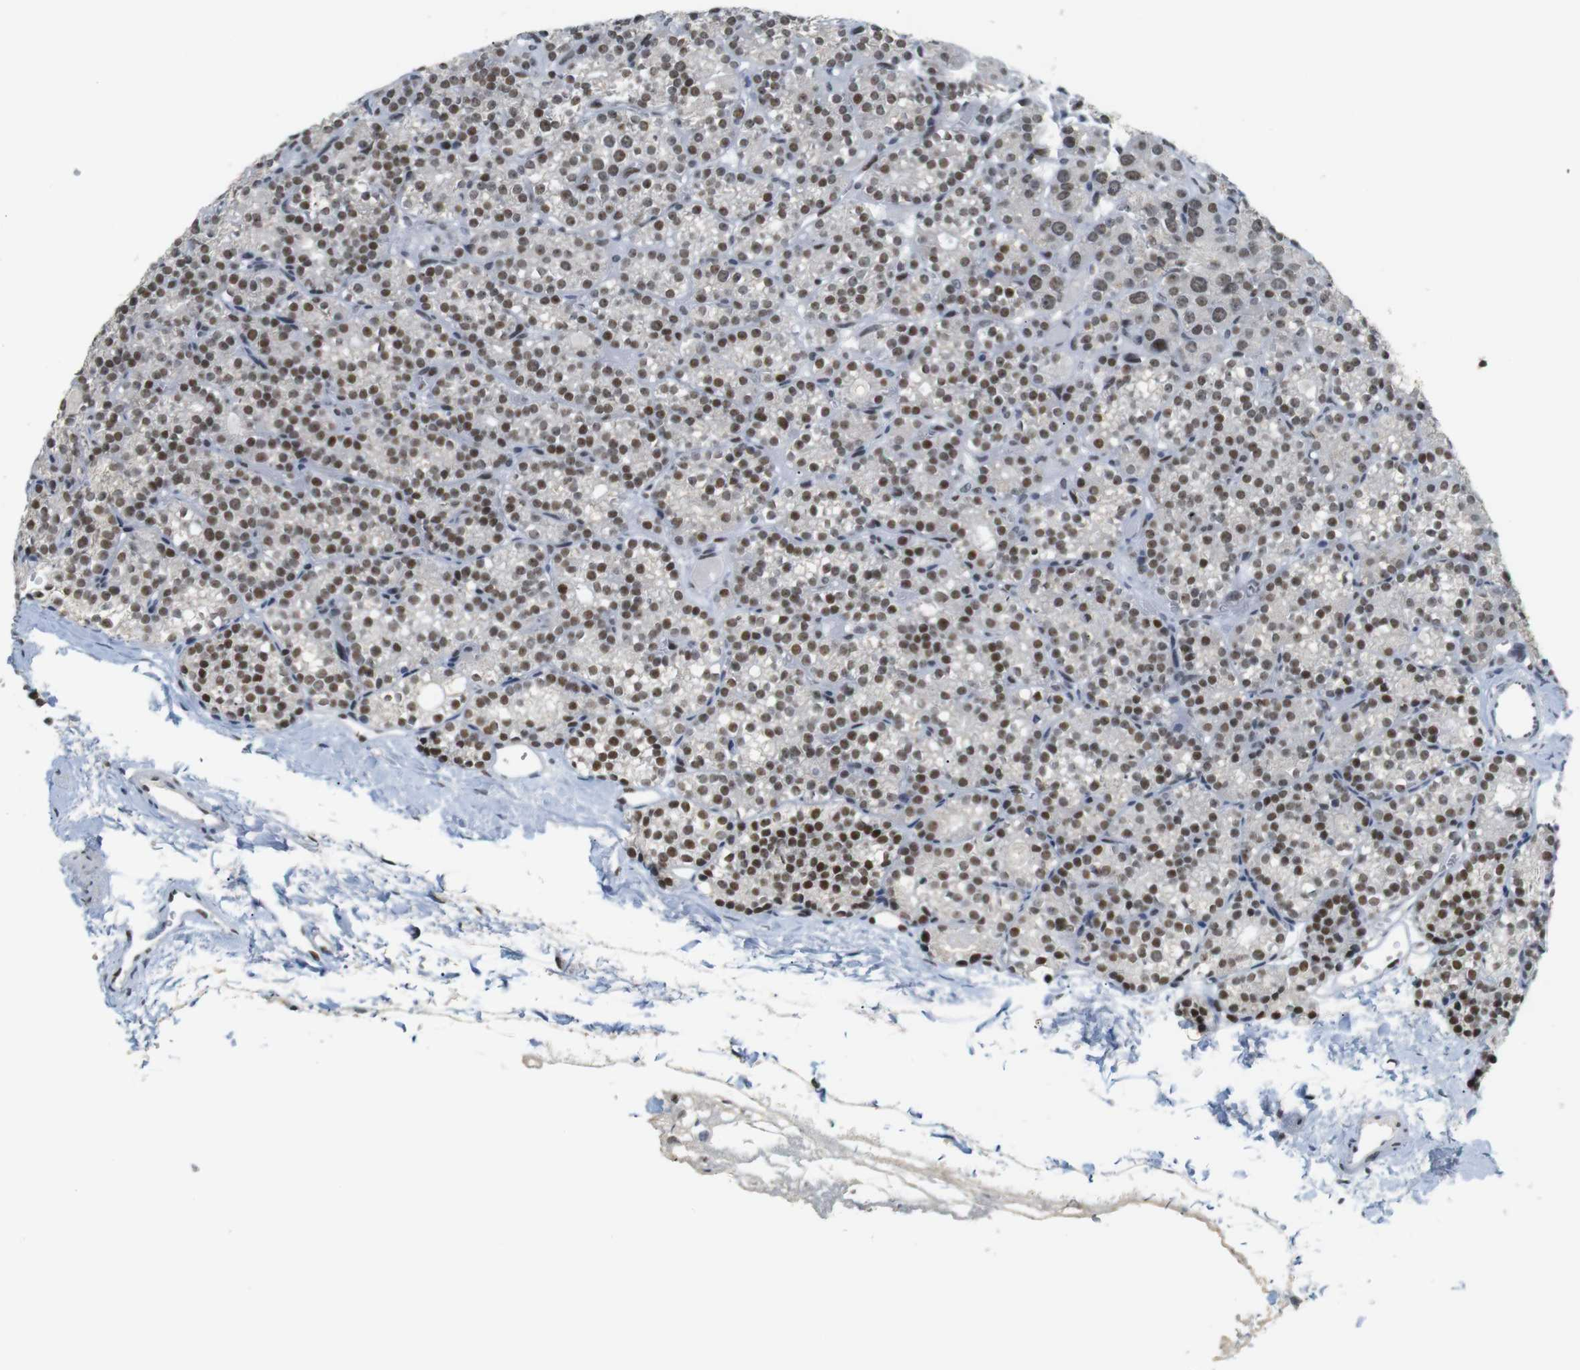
{"staining": {"intensity": "strong", "quantity": ">75%", "location": "nuclear"}, "tissue": "parathyroid gland", "cell_type": "Glandular cells", "image_type": "normal", "snomed": [{"axis": "morphology", "description": "Normal tissue, NOS"}, {"axis": "topography", "description": "Parathyroid gland"}], "caption": "The image demonstrates staining of unremarkable parathyroid gland, revealing strong nuclear protein positivity (brown color) within glandular cells.", "gene": "RIOX2", "patient": {"sex": "female", "age": 64}}